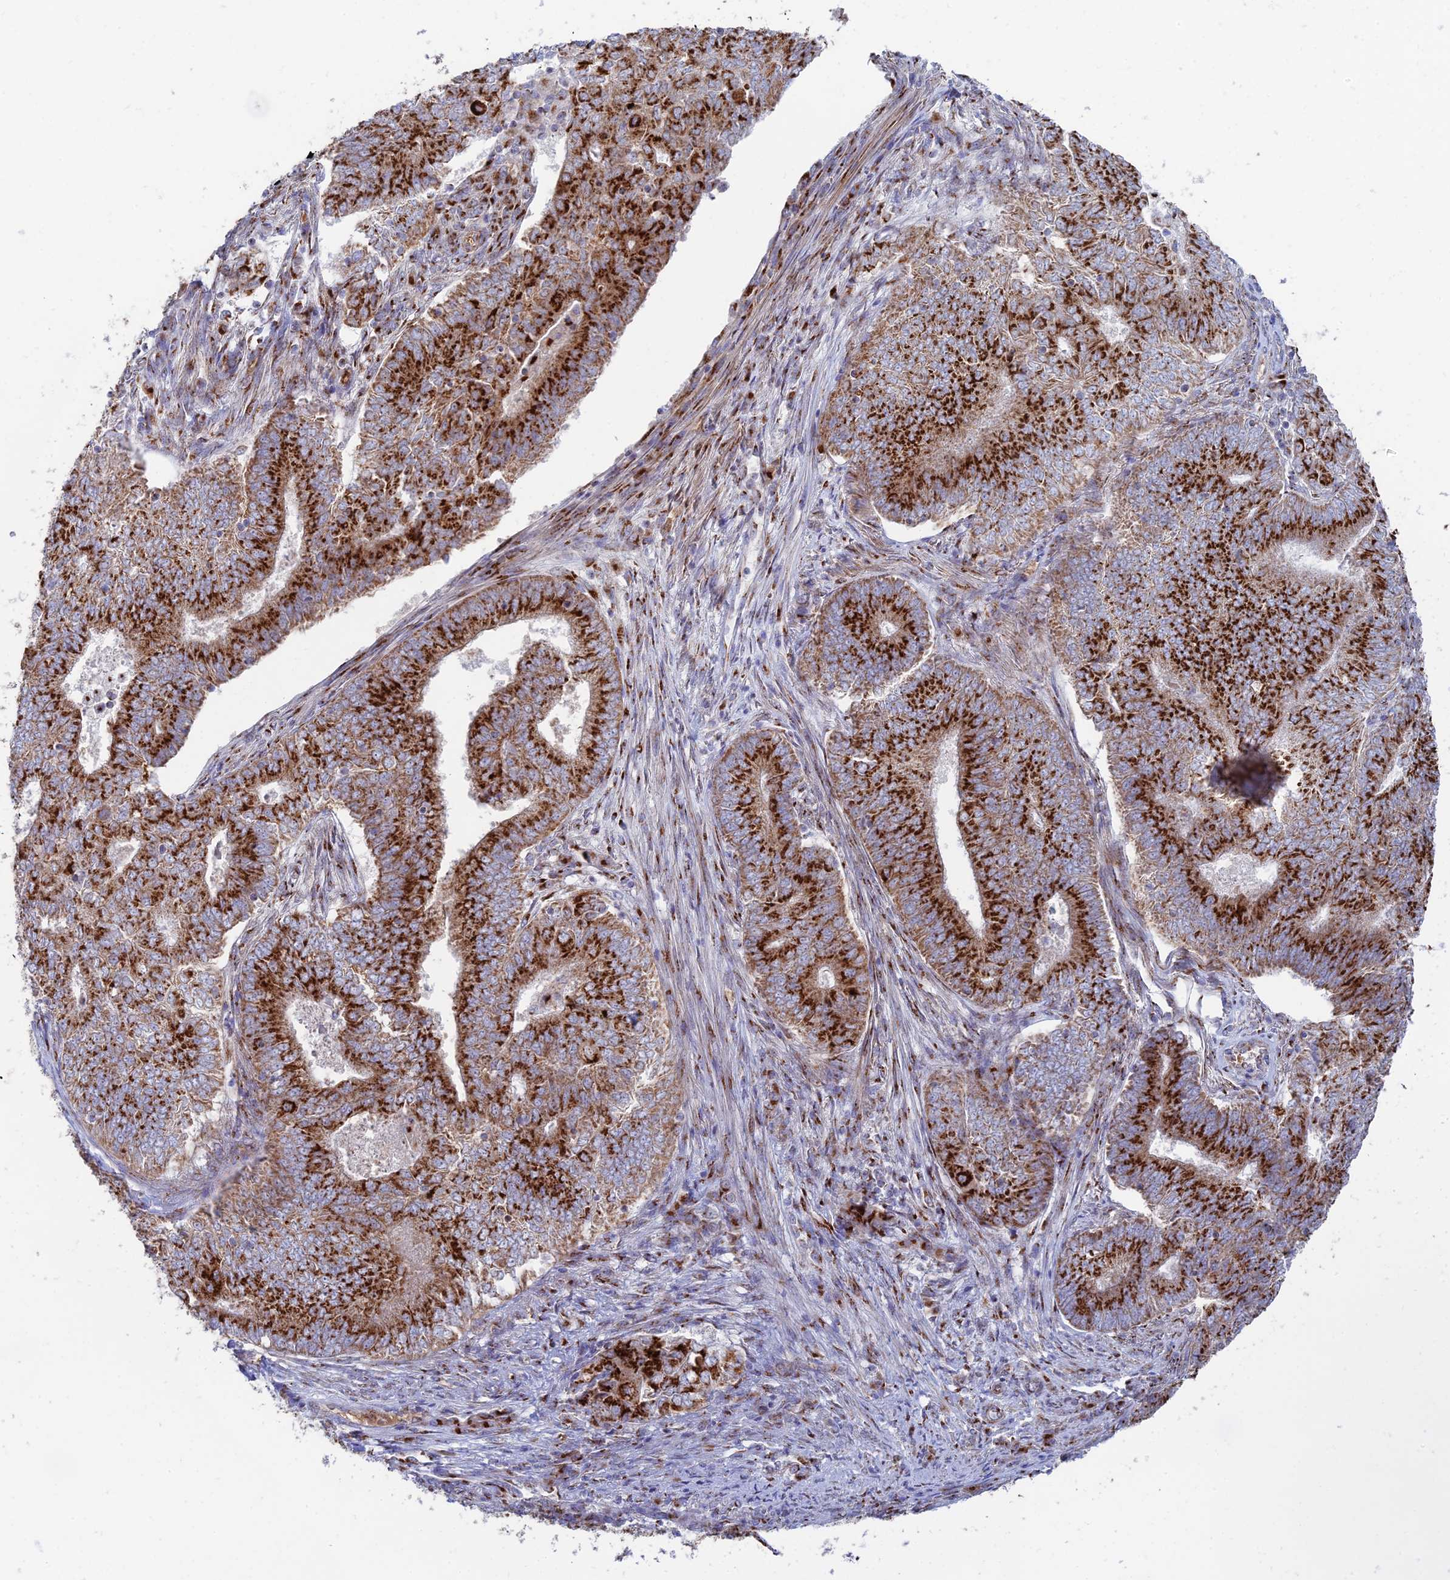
{"staining": {"intensity": "strong", "quantity": ">75%", "location": "cytoplasmic/membranous"}, "tissue": "endometrial cancer", "cell_type": "Tumor cells", "image_type": "cancer", "snomed": [{"axis": "morphology", "description": "Adenocarcinoma, NOS"}, {"axis": "topography", "description": "Endometrium"}], "caption": "Immunohistochemical staining of endometrial cancer (adenocarcinoma) exhibits high levels of strong cytoplasmic/membranous positivity in approximately >75% of tumor cells.", "gene": "HS2ST1", "patient": {"sex": "female", "age": 62}}